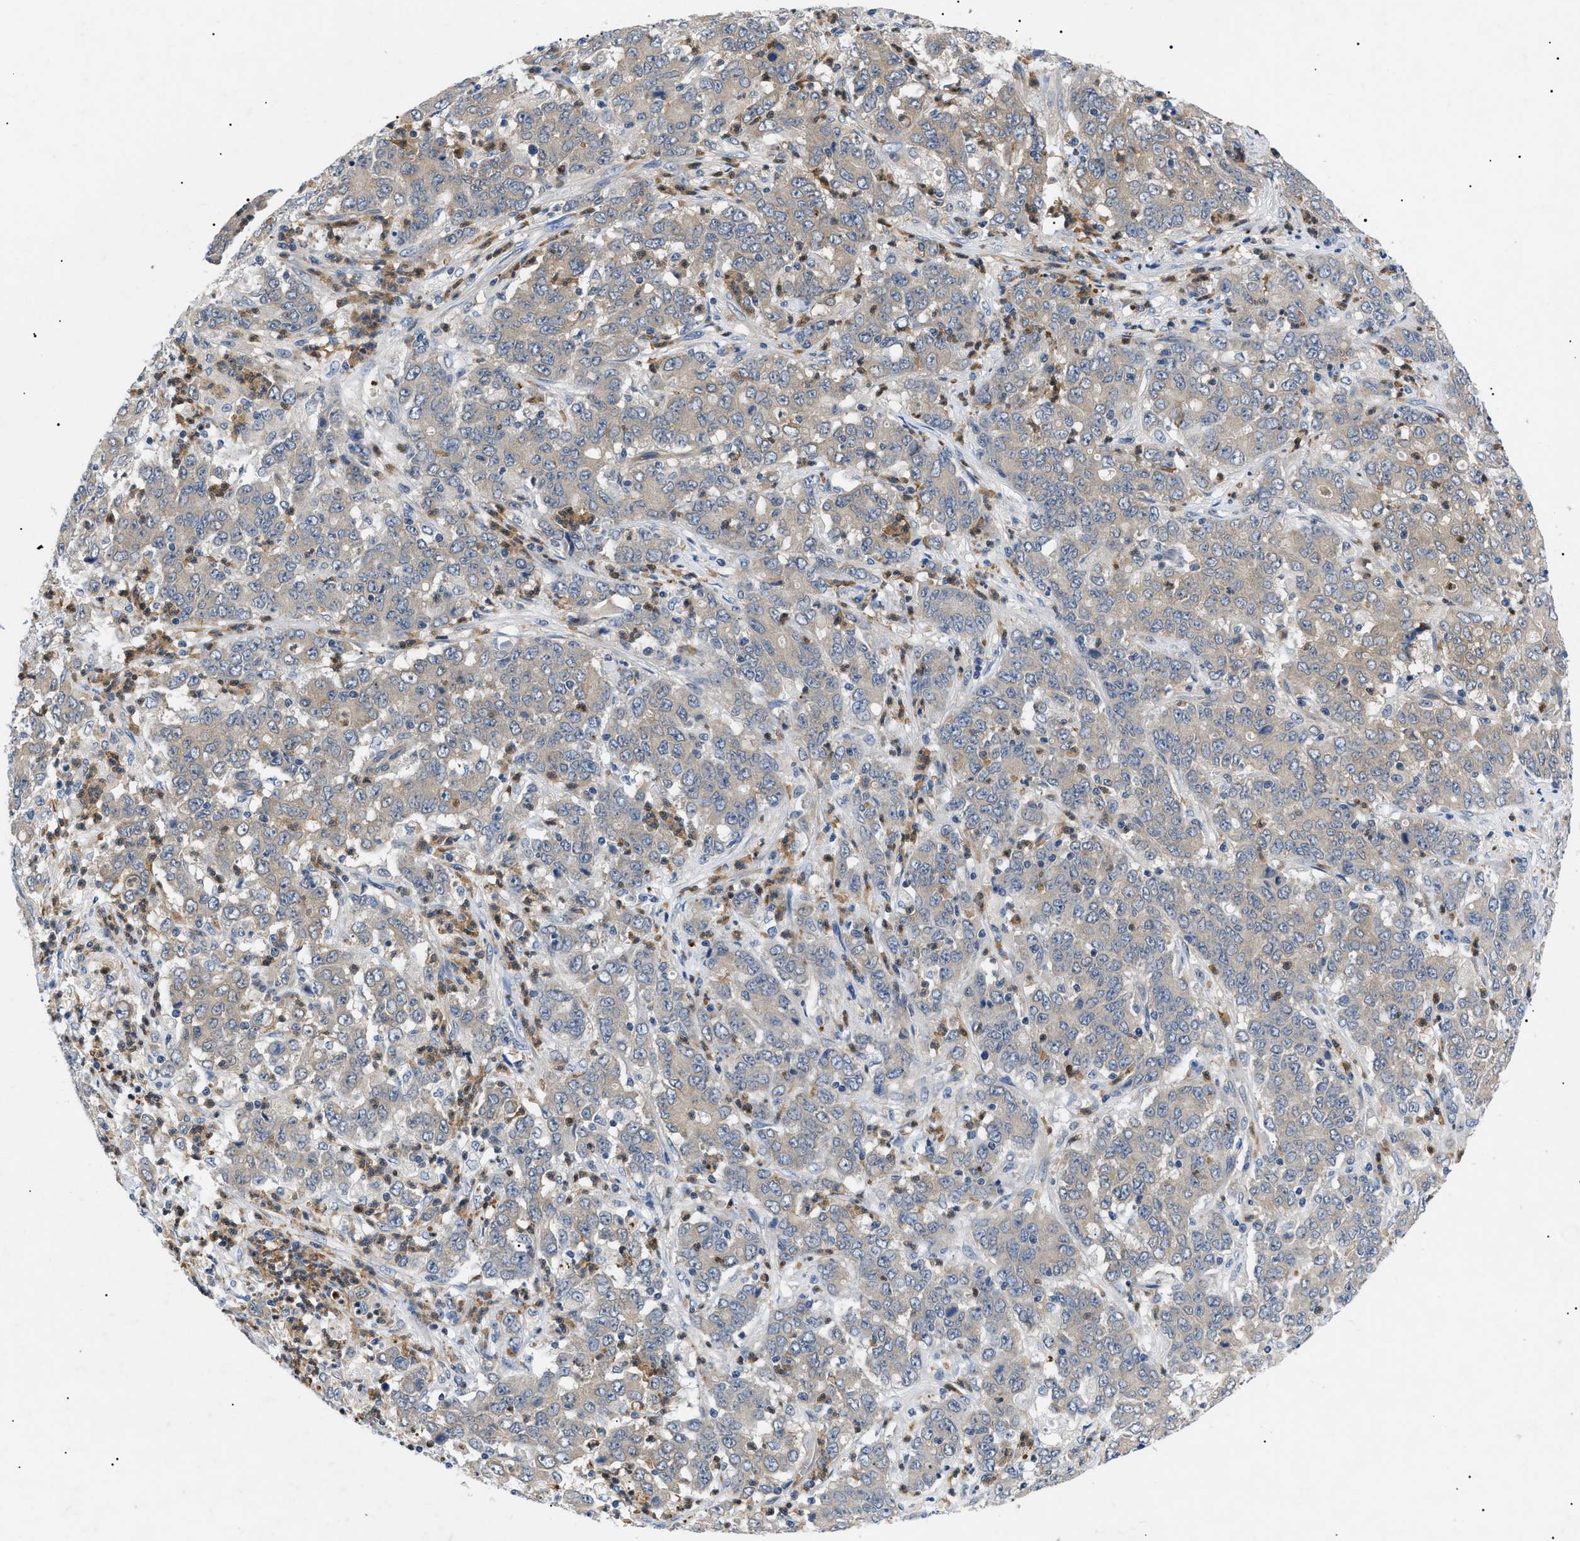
{"staining": {"intensity": "weak", "quantity": ">75%", "location": "cytoplasmic/membranous"}, "tissue": "stomach cancer", "cell_type": "Tumor cells", "image_type": "cancer", "snomed": [{"axis": "morphology", "description": "Adenocarcinoma, NOS"}, {"axis": "topography", "description": "Stomach, lower"}], "caption": "Stomach cancer stained with a protein marker shows weak staining in tumor cells.", "gene": "RIPK1", "patient": {"sex": "female", "age": 71}}